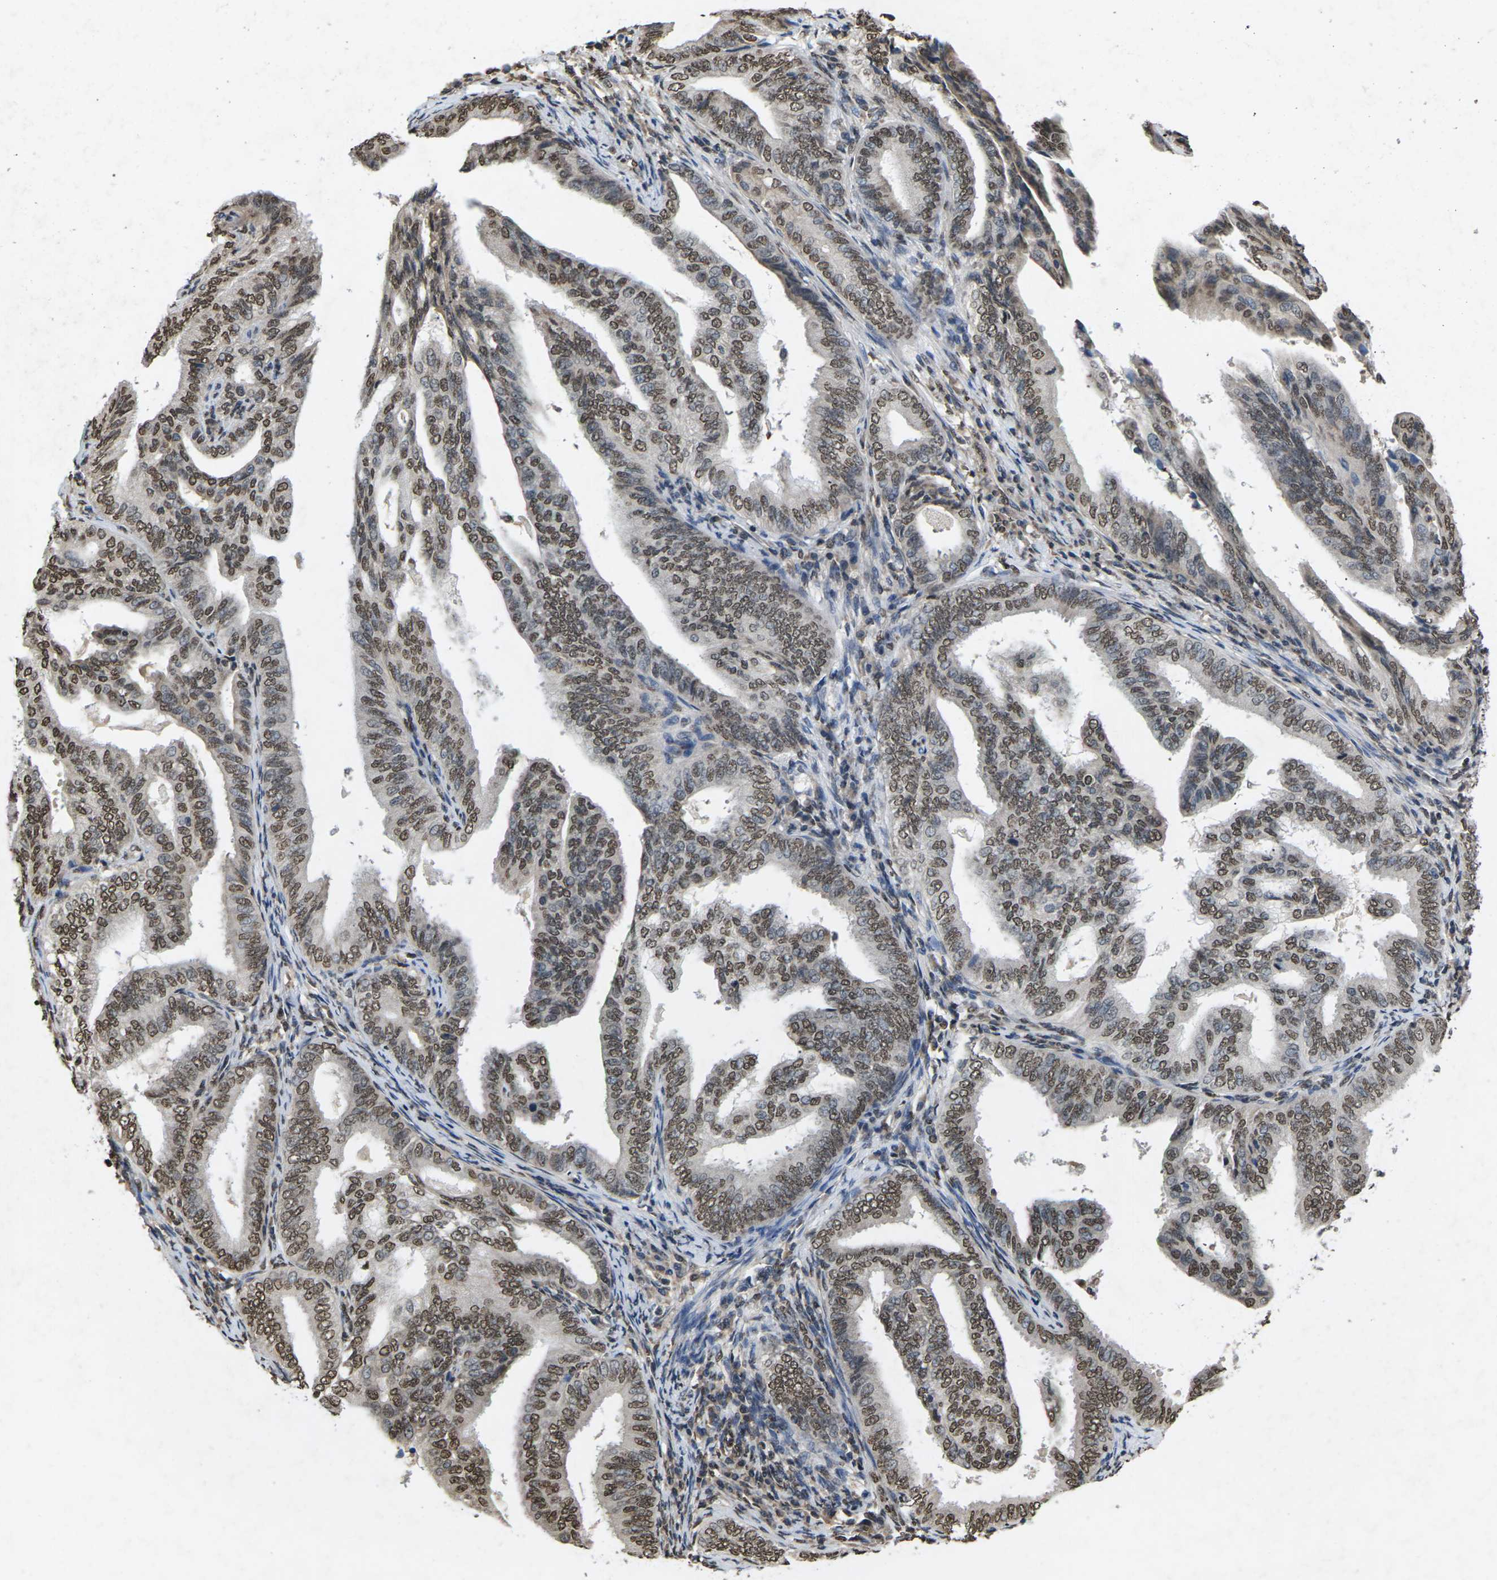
{"staining": {"intensity": "moderate", "quantity": ">75%", "location": "nuclear"}, "tissue": "endometrial cancer", "cell_type": "Tumor cells", "image_type": "cancer", "snomed": [{"axis": "morphology", "description": "Adenocarcinoma, NOS"}, {"axis": "topography", "description": "Endometrium"}], "caption": "This photomicrograph reveals IHC staining of endometrial cancer (adenocarcinoma), with medium moderate nuclear expression in about >75% of tumor cells.", "gene": "EMSY", "patient": {"sex": "female", "age": 58}}